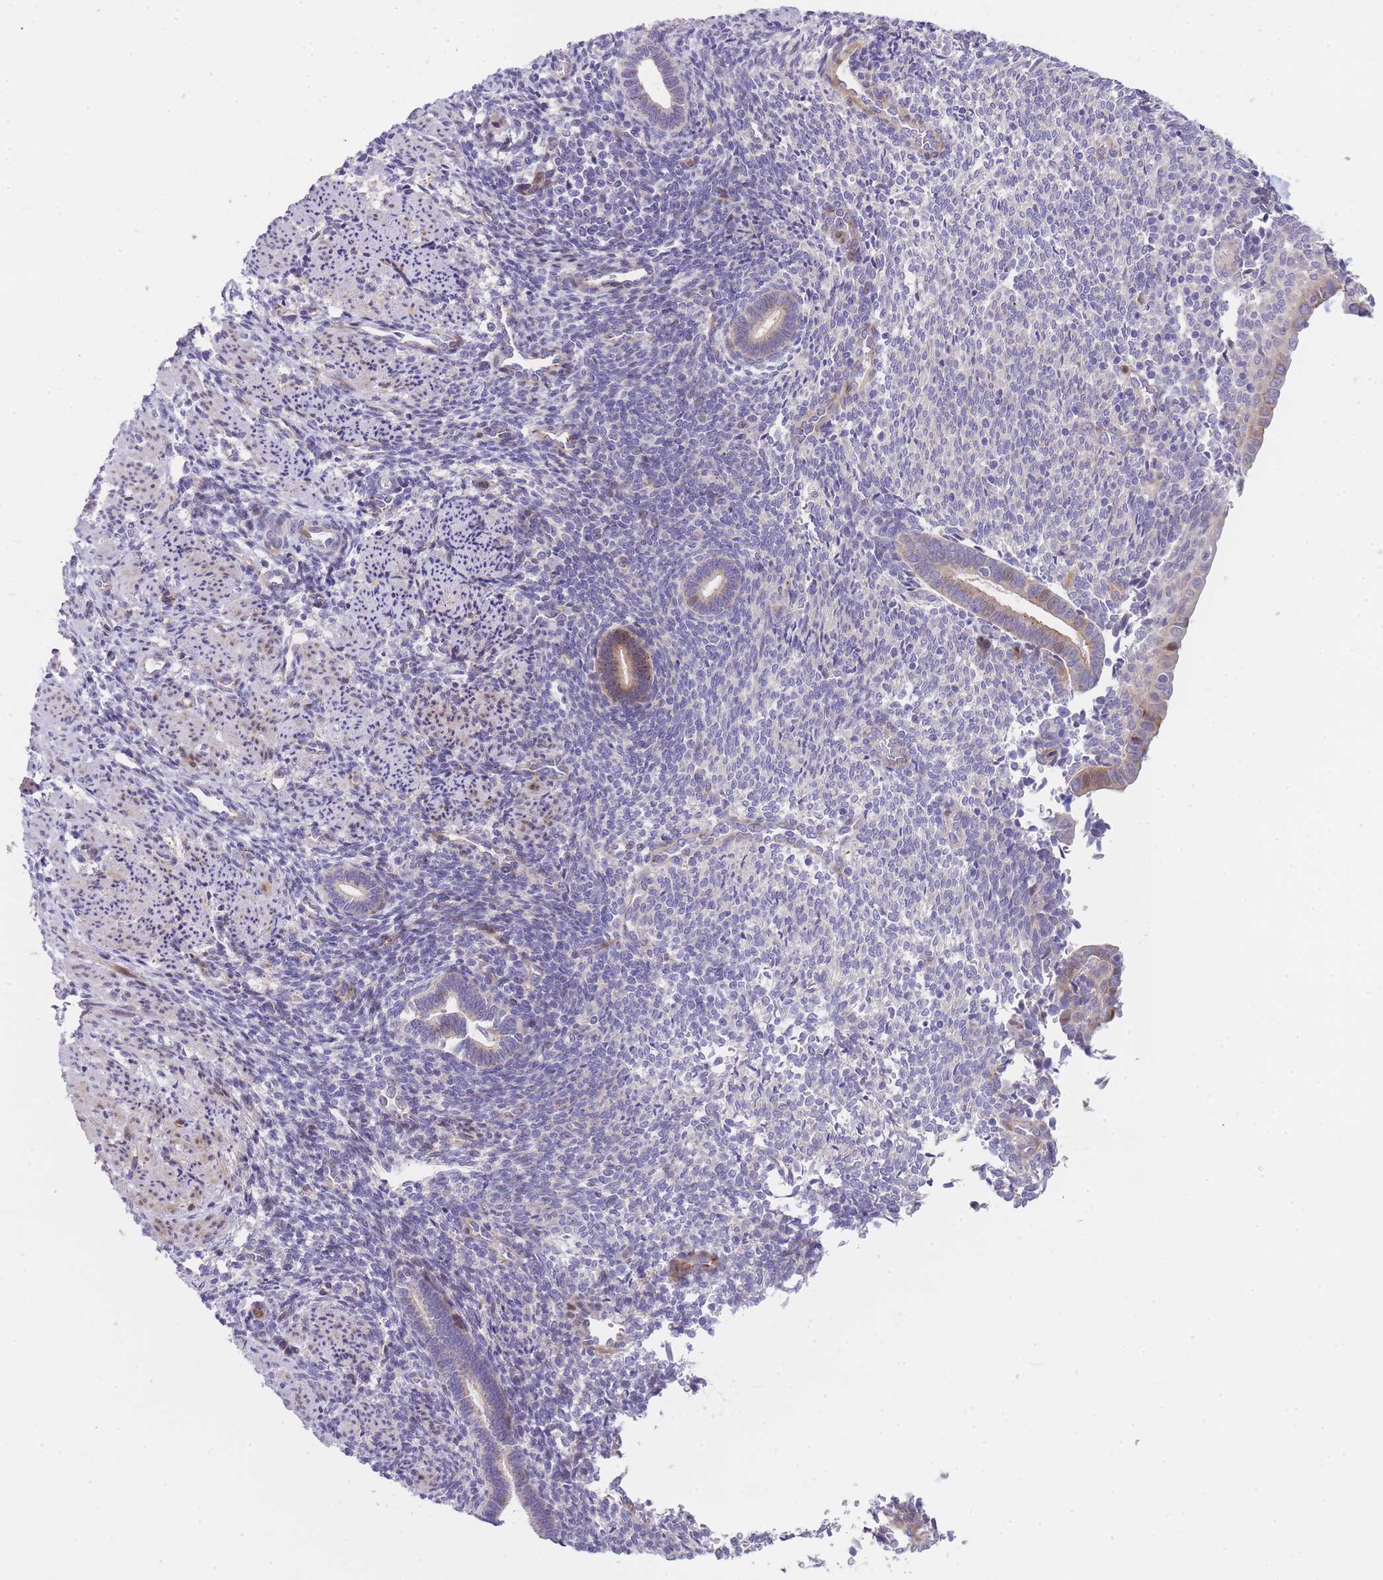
{"staining": {"intensity": "negative", "quantity": "none", "location": "none"}, "tissue": "endometrium", "cell_type": "Cells in endometrial stroma", "image_type": "normal", "snomed": [{"axis": "morphology", "description": "Normal tissue, NOS"}, {"axis": "topography", "description": "Endometrium"}], "caption": "This is an IHC micrograph of normal endometrium. There is no expression in cells in endometrial stroma.", "gene": "ATP5MC2", "patient": {"sex": "female", "age": 32}}